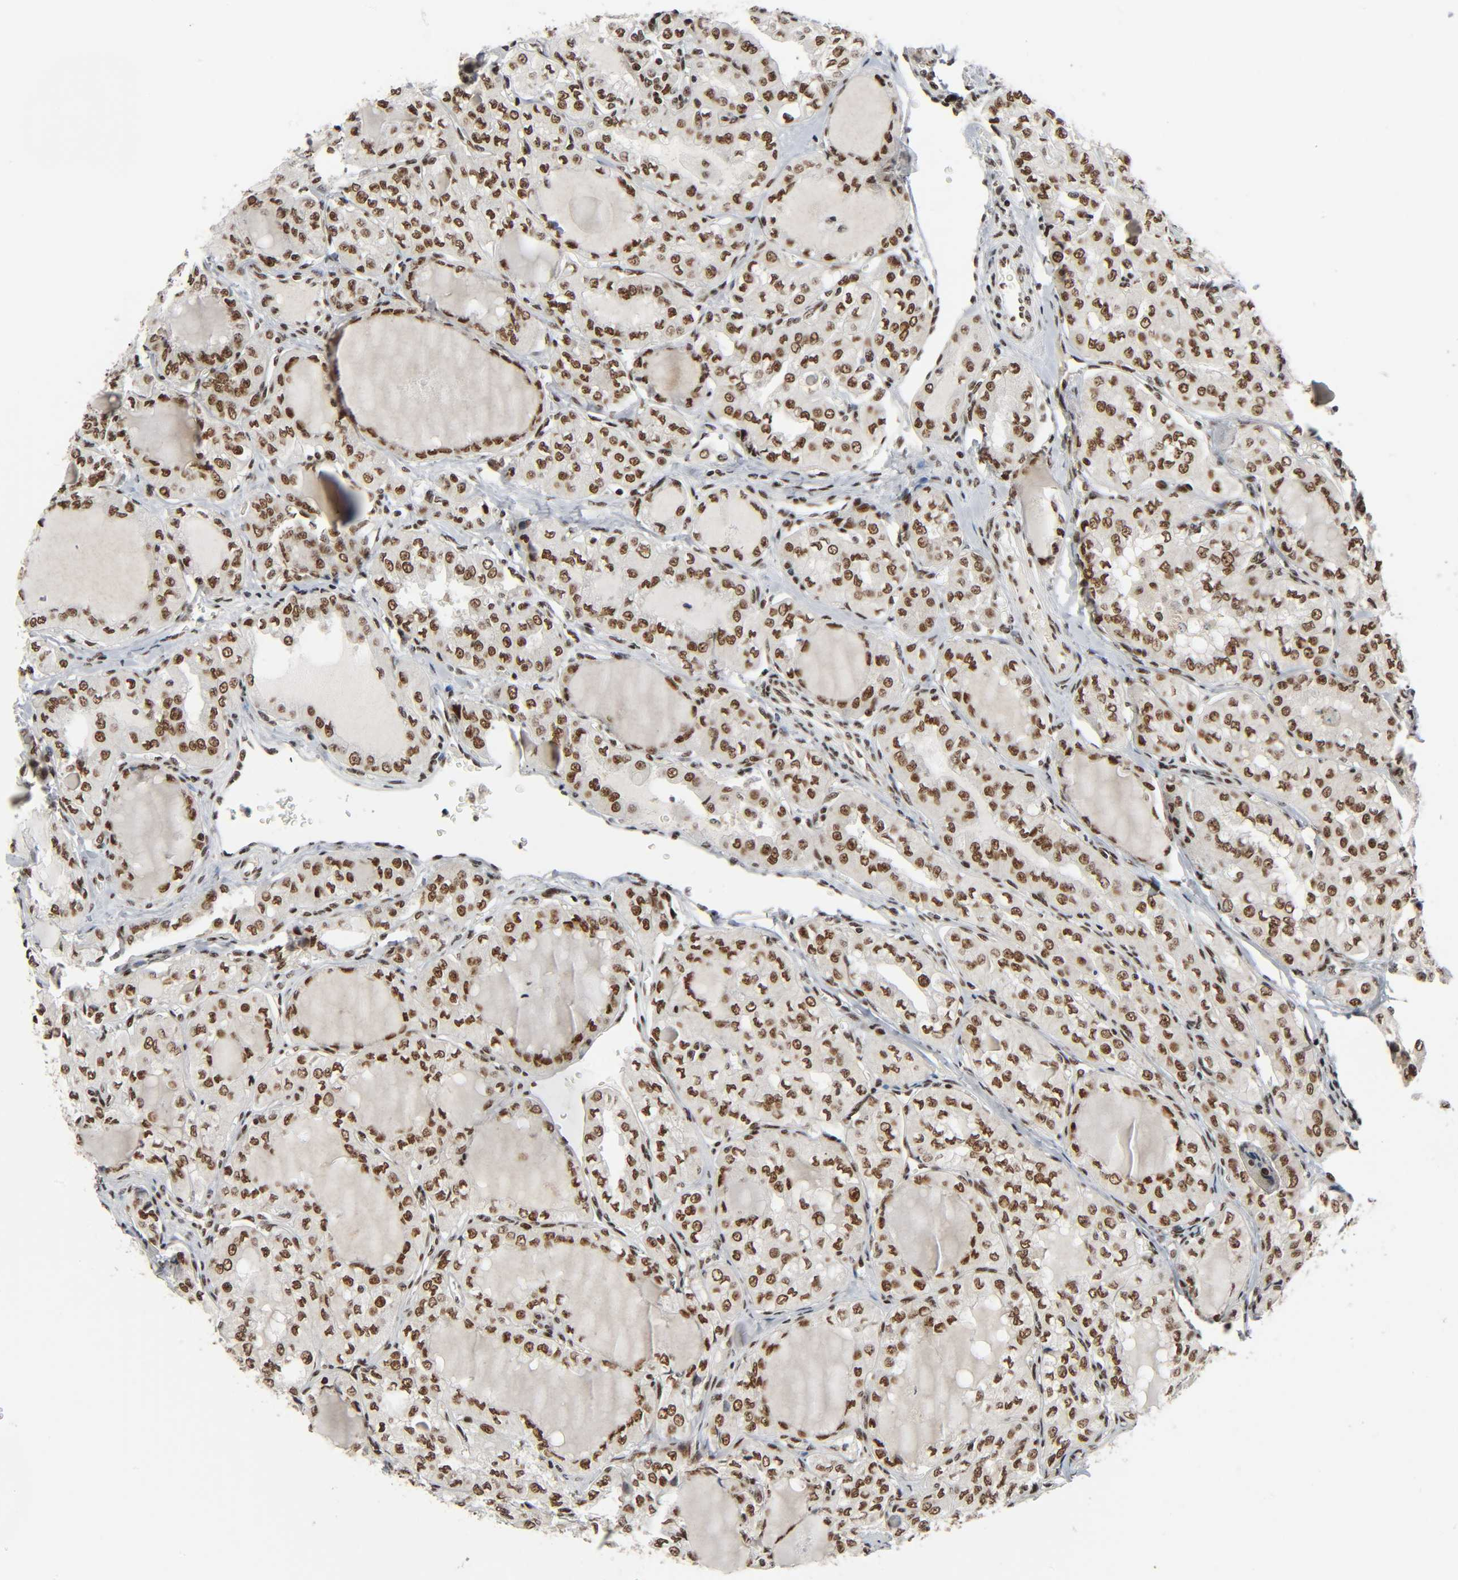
{"staining": {"intensity": "strong", "quantity": ">75%", "location": "nuclear"}, "tissue": "thyroid cancer", "cell_type": "Tumor cells", "image_type": "cancer", "snomed": [{"axis": "morphology", "description": "Papillary adenocarcinoma, NOS"}, {"axis": "topography", "description": "Thyroid gland"}], "caption": "Thyroid cancer (papillary adenocarcinoma) stained with DAB (3,3'-diaminobenzidine) immunohistochemistry (IHC) shows high levels of strong nuclear positivity in approximately >75% of tumor cells. Using DAB (3,3'-diaminobenzidine) (brown) and hematoxylin (blue) stains, captured at high magnification using brightfield microscopy.", "gene": "CDK9", "patient": {"sex": "male", "age": 20}}